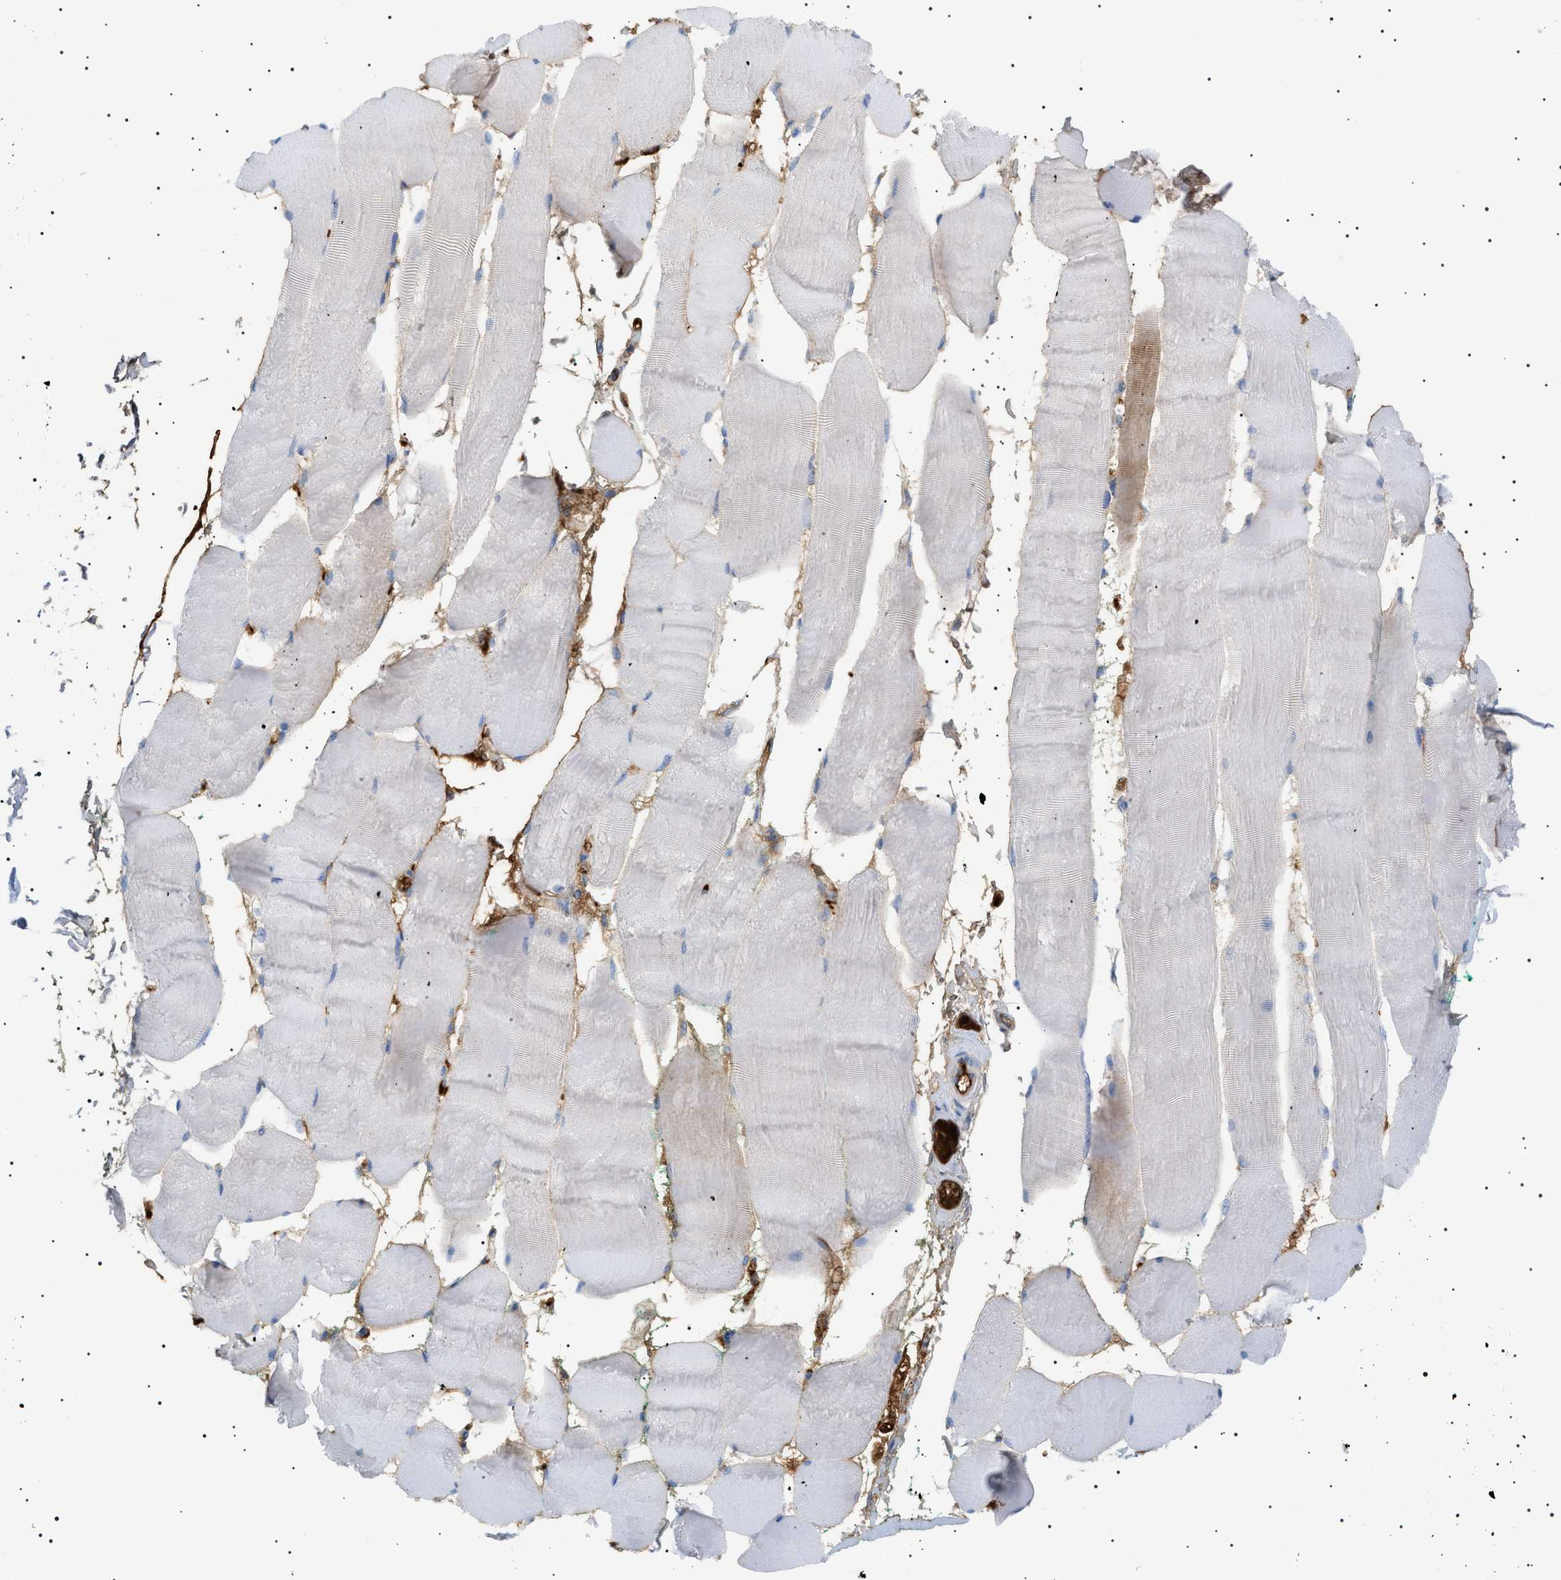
{"staining": {"intensity": "negative", "quantity": "none", "location": "none"}, "tissue": "skeletal muscle", "cell_type": "Myocytes", "image_type": "normal", "snomed": [{"axis": "morphology", "description": "Normal tissue, NOS"}, {"axis": "morphology", "description": "Squamous cell carcinoma, NOS"}, {"axis": "topography", "description": "Skeletal muscle"}], "caption": "Protein analysis of unremarkable skeletal muscle demonstrates no significant positivity in myocytes. (DAB (3,3'-diaminobenzidine) immunohistochemistry, high magnification).", "gene": "LPA", "patient": {"sex": "male", "age": 51}}